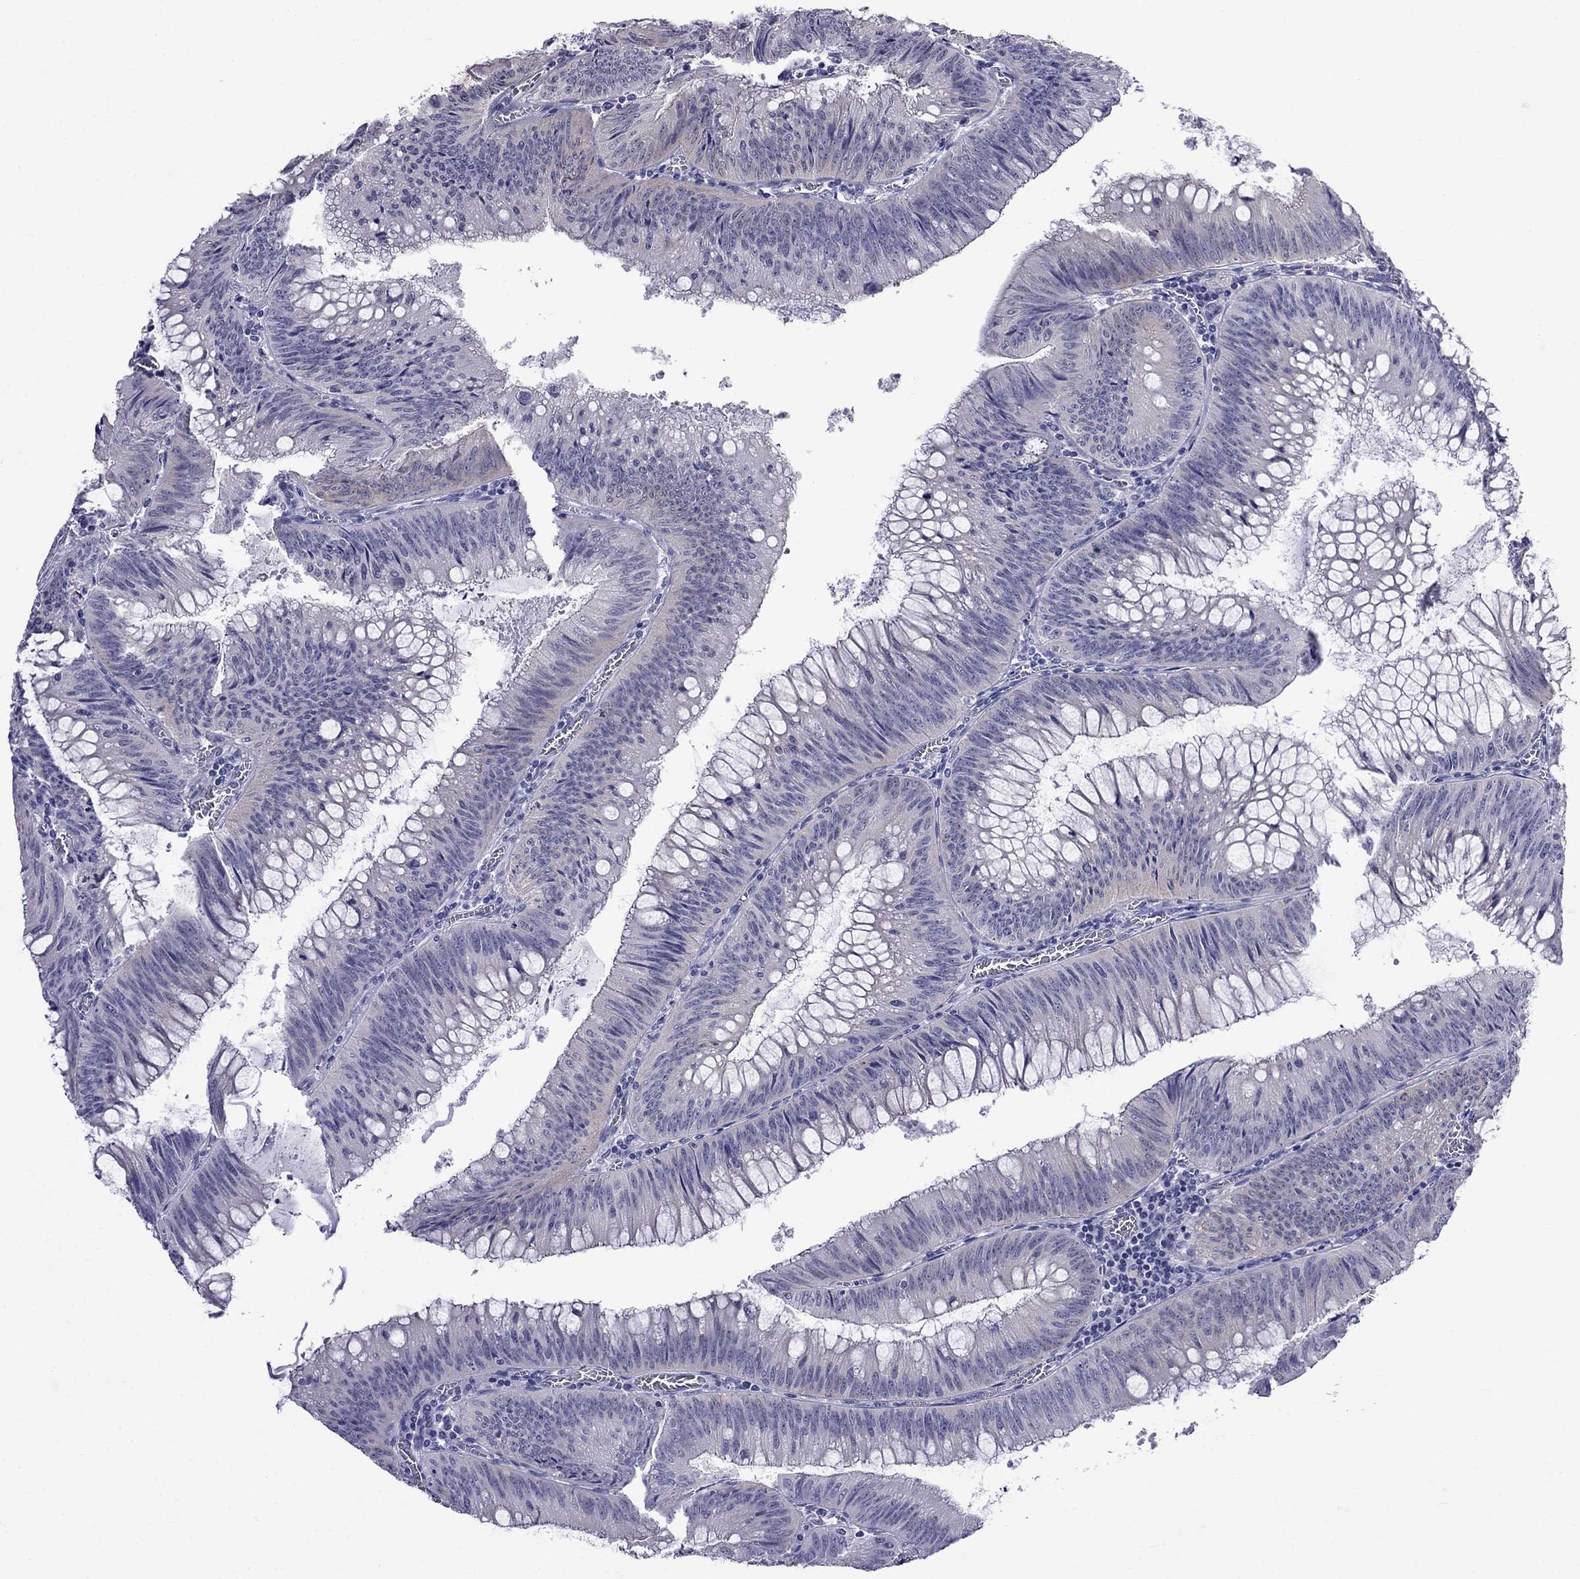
{"staining": {"intensity": "negative", "quantity": "none", "location": "none"}, "tissue": "colorectal cancer", "cell_type": "Tumor cells", "image_type": "cancer", "snomed": [{"axis": "morphology", "description": "Adenocarcinoma, NOS"}, {"axis": "topography", "description": "Rectum"}], "caption": "Immunohistochemistry (IHC) micrograph of adenocarcinoma (colorectal) stained for a protein (brown), which exhibits no staining in tumor cells.", "gene": "MGP", "patient": {"sex": "female", "age": 72}}